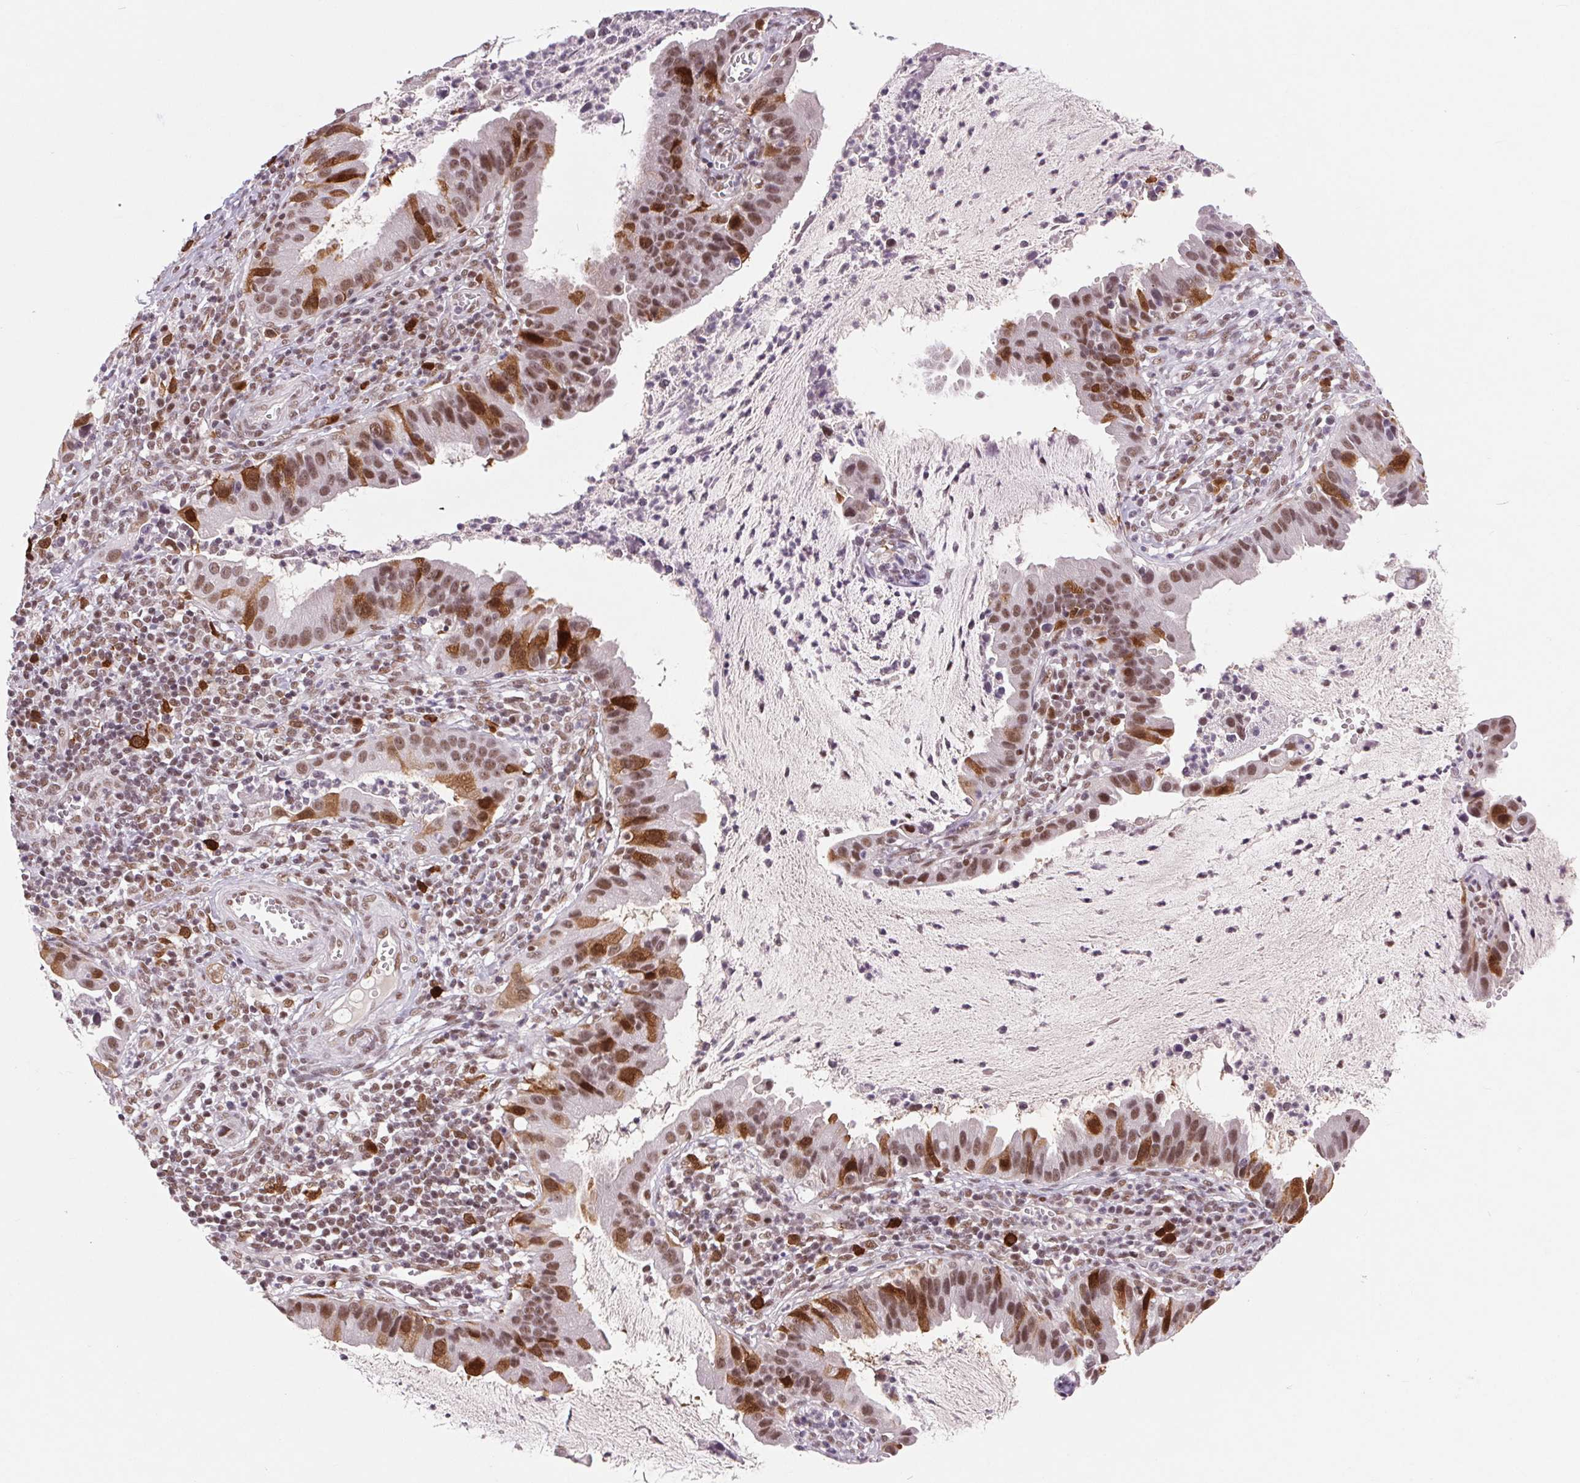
{"staining": {"intensity": "moderate", "quantity": ">75%", "location": "nuclear"}, "tissue": "cervical cancer", "cell_type": "Tumor cells", "image_type": "cancer", "snomed": [{"axis": "morphology", "description": "Adenocarcinoma, NOS"}, {"axis": "topography", "description": "Cervix"}], "caption": "Protein staining of cervical adenocarcinoma tissue exhibits moderate nuclear staining in approximately >75% of tumor cells.", "gene": "CD2BP2", "patient": {"sex": "female", "age": 34}}